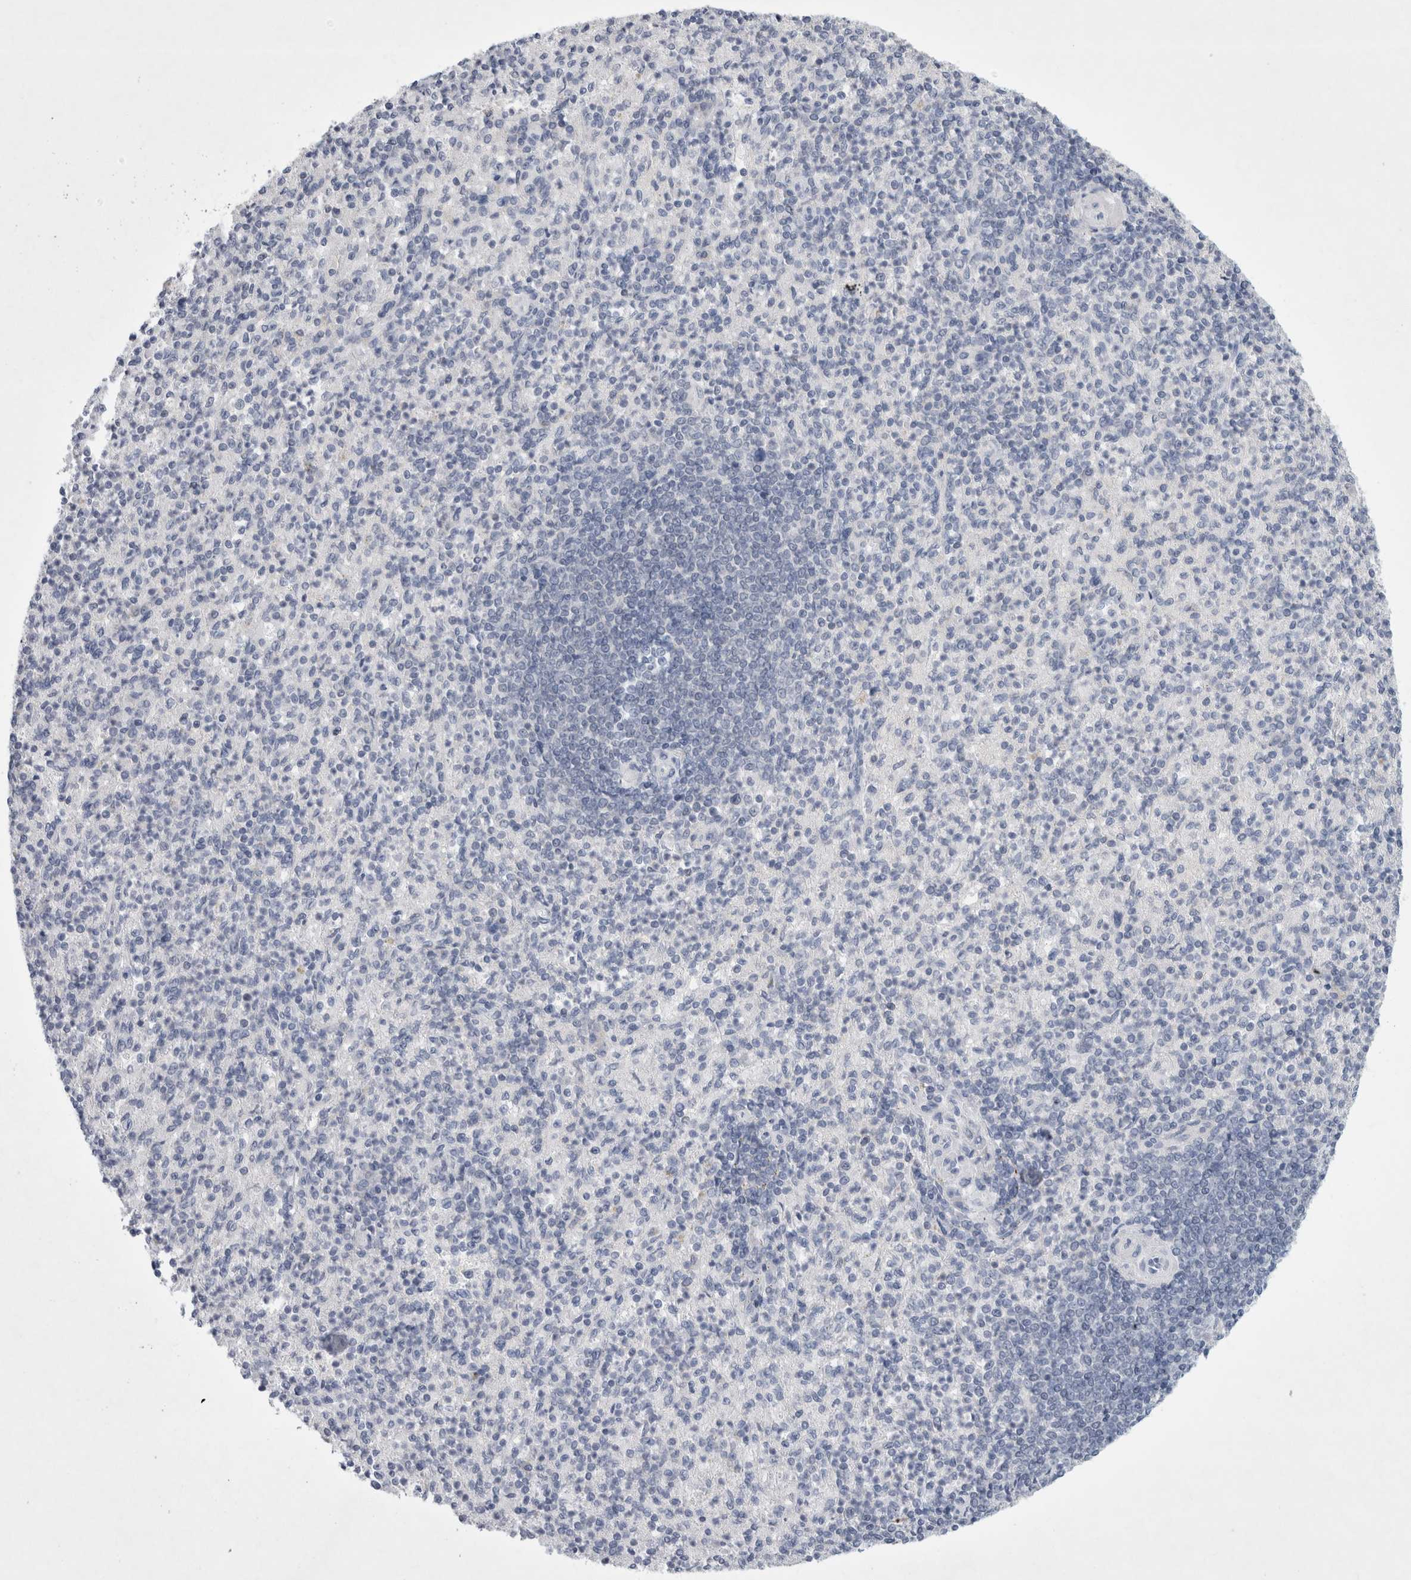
{"staining": {"intensity": "negative", "quantity": "none", "location": "none"}, "tissue": "spleen", "cell_type": "Cells in red pulp", "image_type": "normal", "snomed": [{"axis": "morphology", "description": "Normal tissue, NOS"}, {"axis": "topography", "description": "Spleen"}], "caption": "Spleen stained for a protein using immunohistochemistry (IHC) reveals no positivity cells in red pulp.", "gene": "NIPA1", "patient": {"sex": "female", "age": 74}}